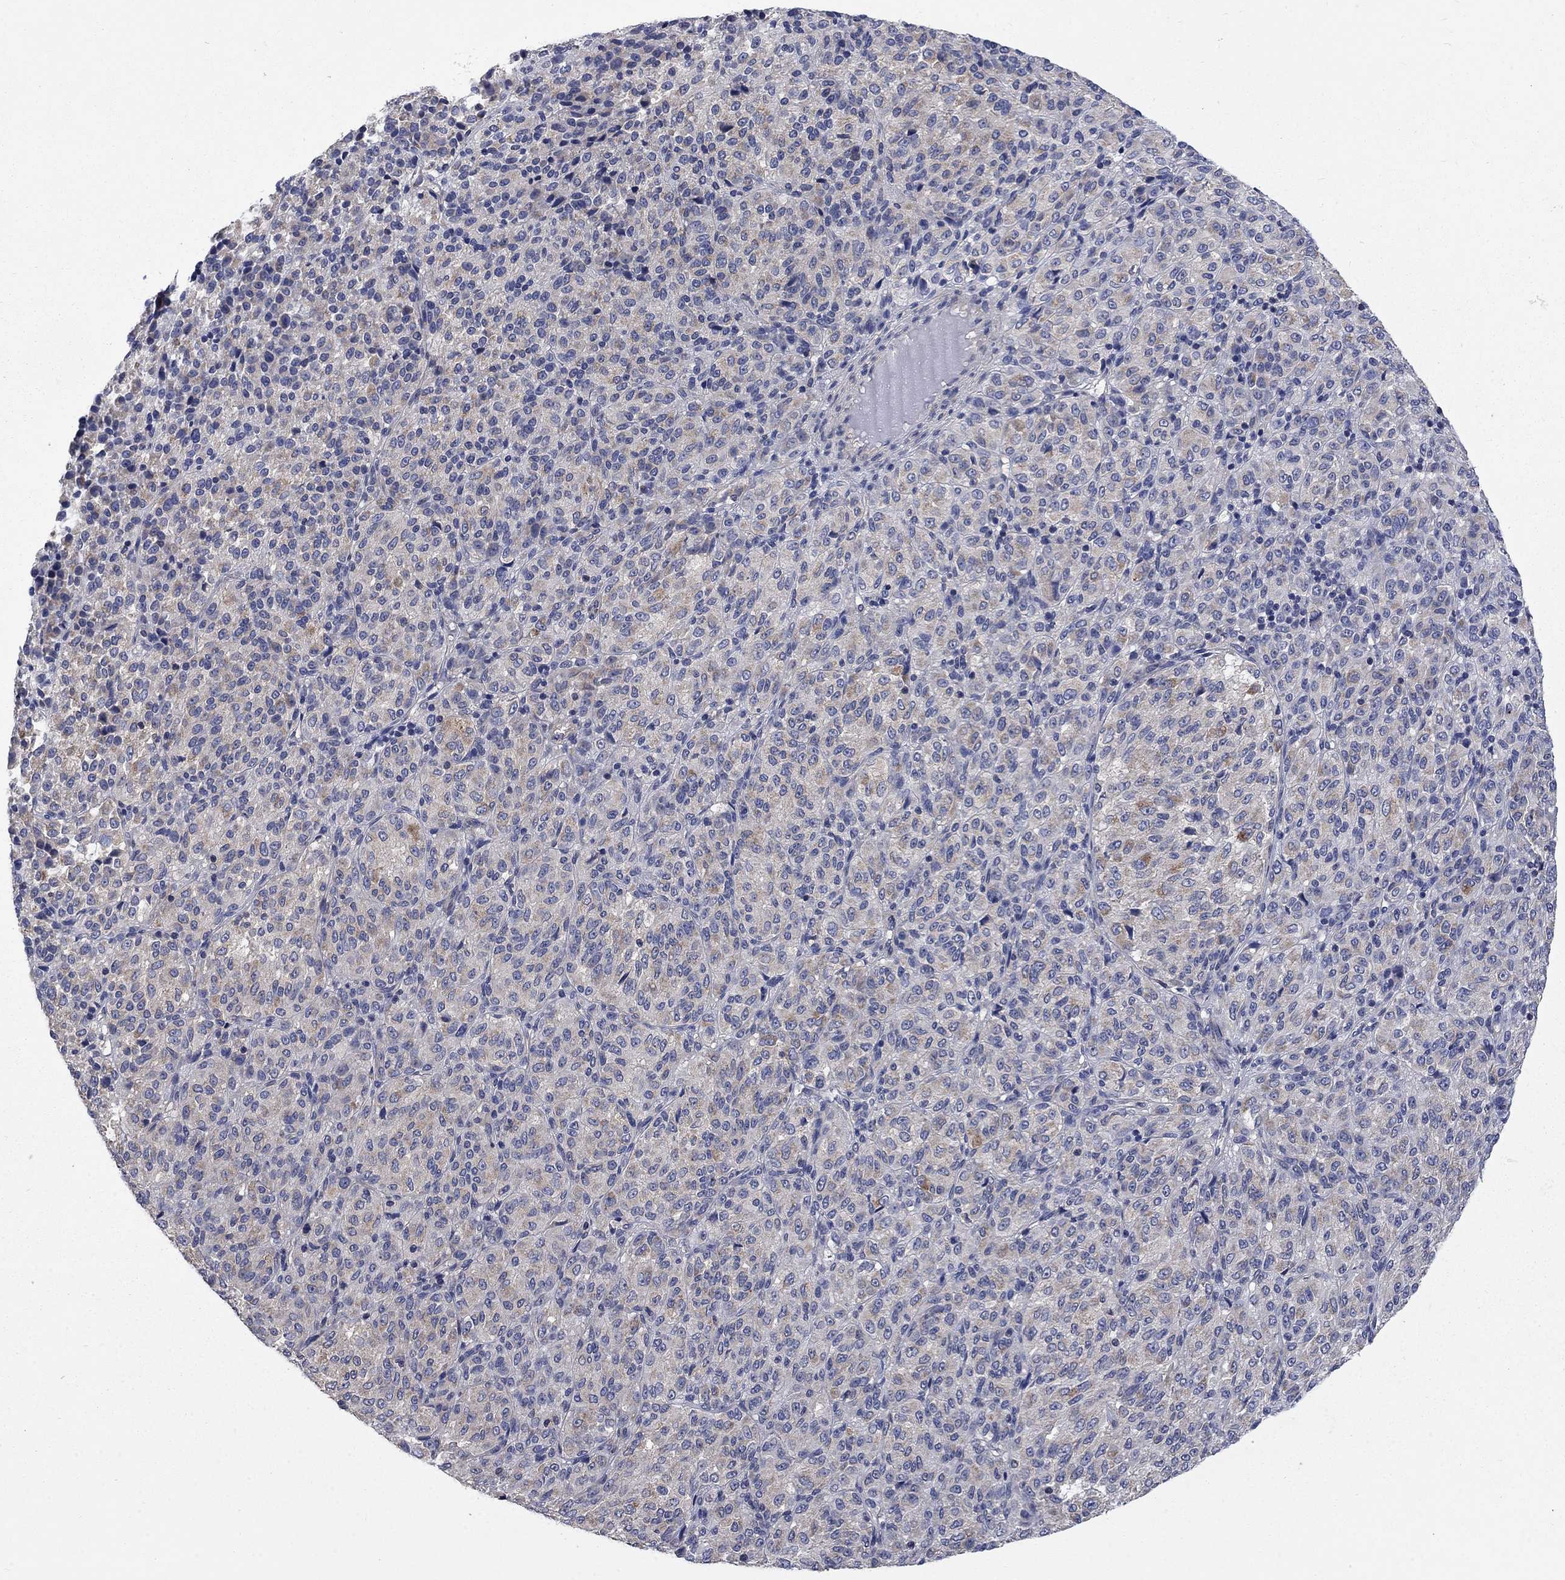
{"staining": {"intensity": "weak", "quantity": "25%-75%", "location": "cytoplasmic/membranous"}, "tissue": "melanoma", "cell_type": "Tumor cells", "image_type": "cancer", "snomed": [{"axis": "morphology", "description": "Malignant melanoma, Metastatic site"}, {"axis": "topography", "description": "Brain"}], "caption": "Melanoma tissue reveals weak cytoplasmic/membranous positivity in approximately 25%-75% of tumor cells", "gene": "HSPA12A", "patient": {"sex": "female", "age": 56}}